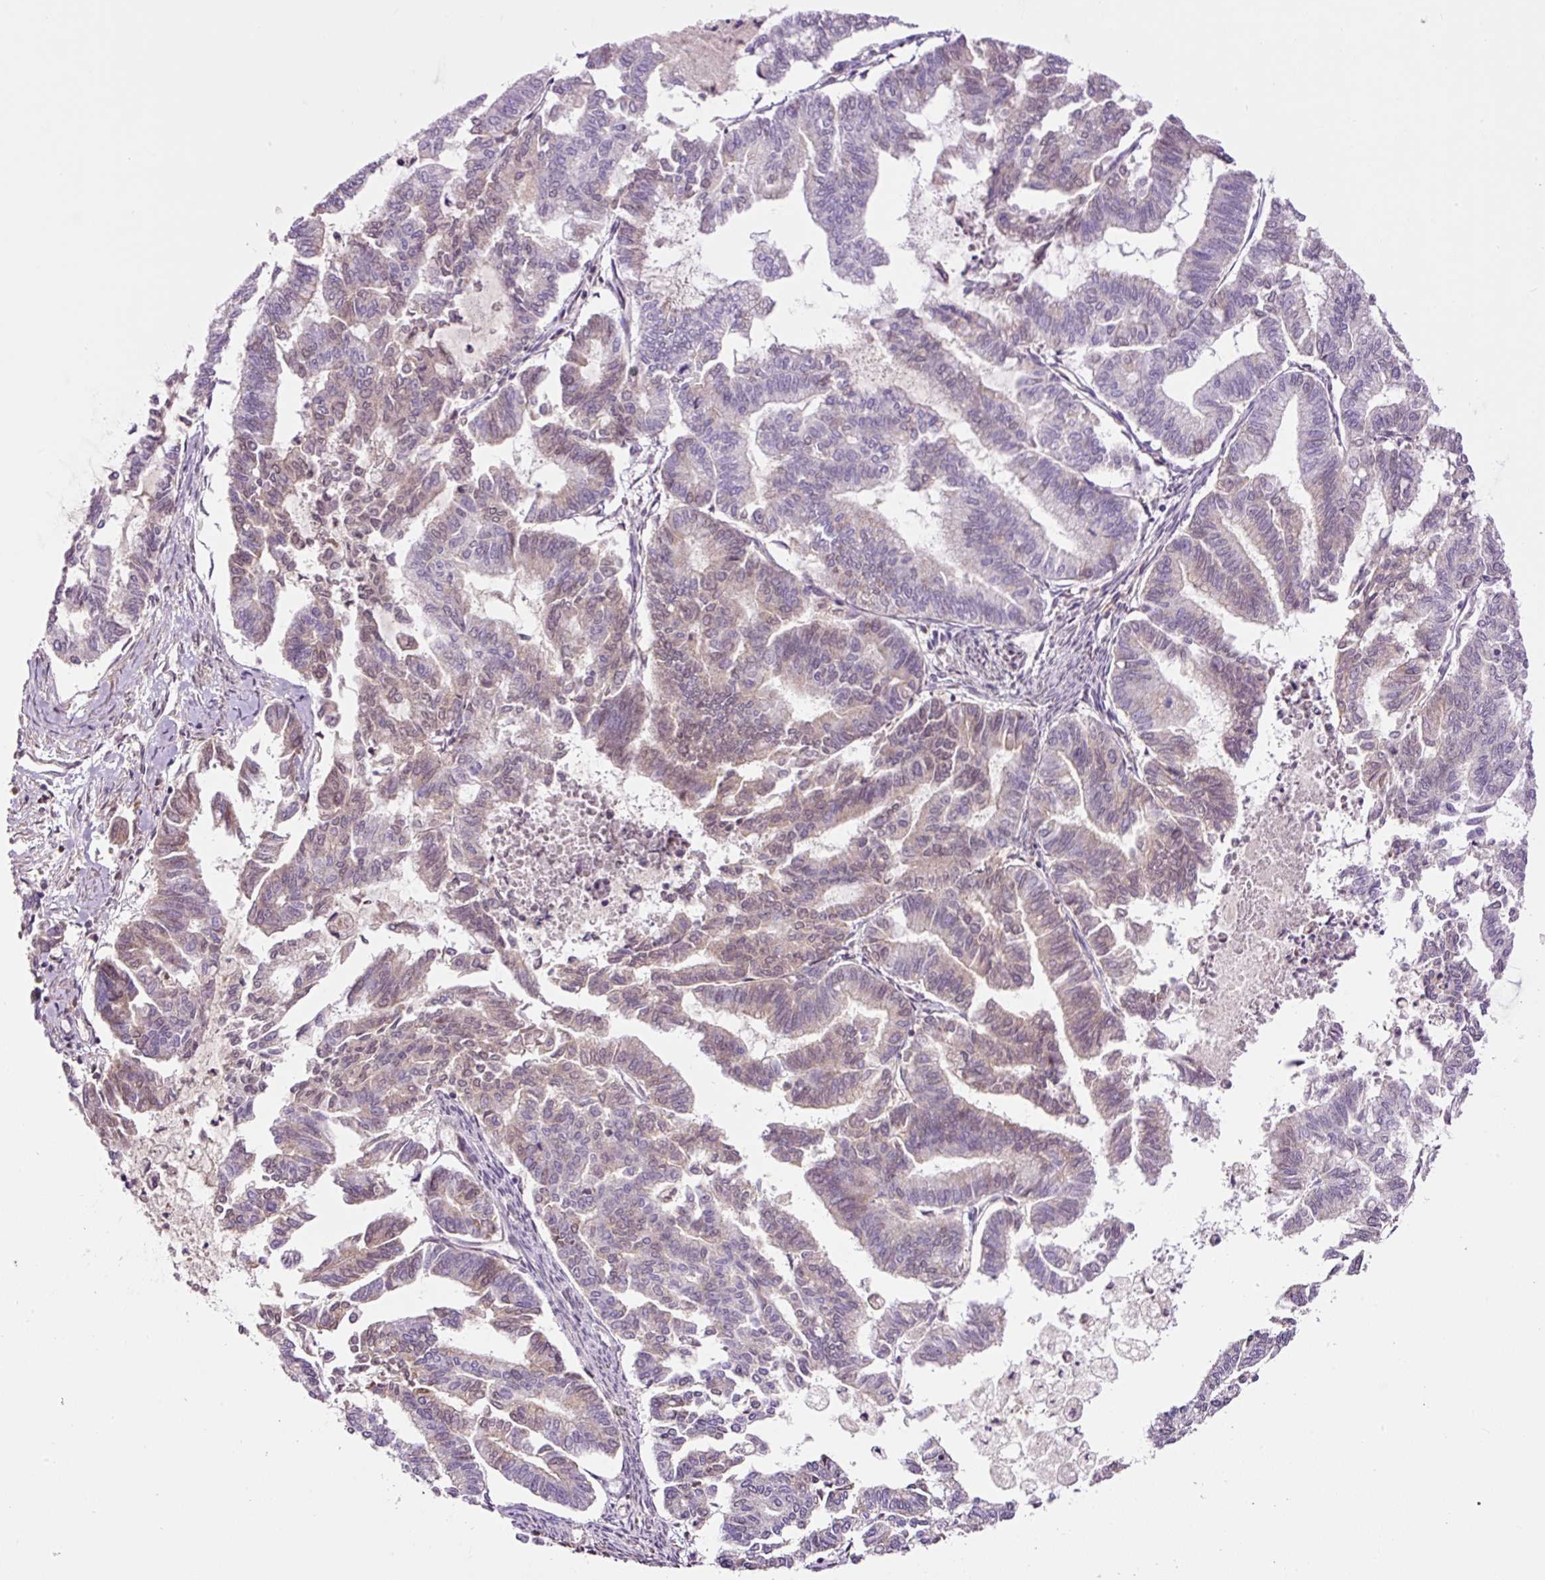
{"staining": {"intensity": "weak", "quantity": "<25%", "location": "cytoplasmic/membranous,nuclear"}, "tissue": "endometrial cancer", "cell_type": "Tumor cells", "image_type": "cancer", "snomed": [{"axis": "morphology", "description": "Adenocarcinoma, NOS"}, {"axis": "topography", "description": "Endometrium"}], "caption": "This is an immunohistochemistry image of human endometrial cancer (adenocarcinoma). There is no expression in tumor cells.", "gene": "DPPA4", "patient": {"sex": "female", "age": 79}}